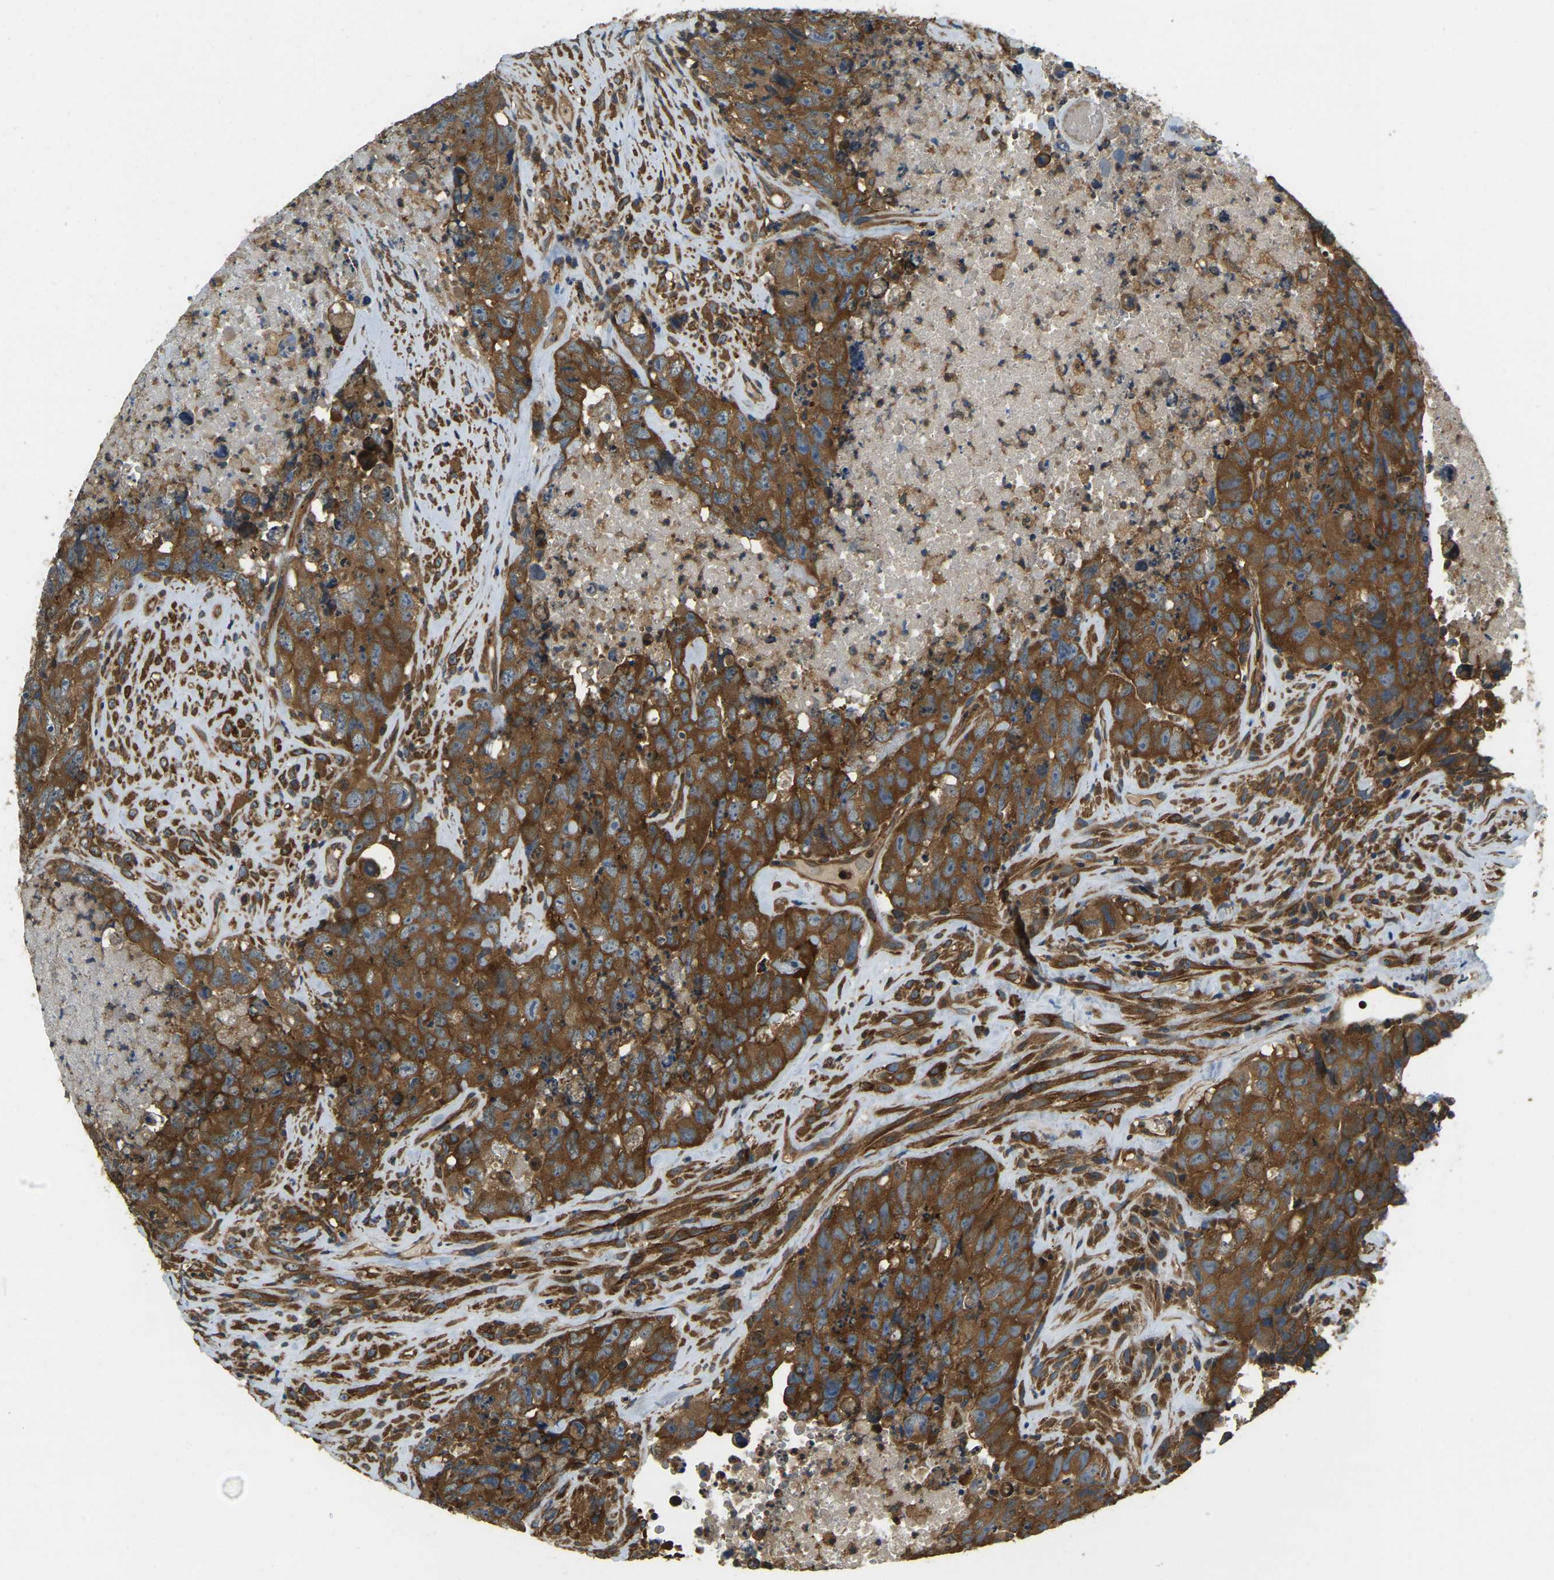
{"staining": {"intensity": "strong", "quantity": ">75%", "location": "cytoplasmic/membranous"}, "tissue": "testis cancer", "cell_type": "Tumor cells", "image_type": "cancer", "snomed": [{"axis": "morphology", "description": "Carcinoma, Embryonal, NOS"}, {"axis": "topography", "description": "Testis"}], "caption": "Protein expression analysis of human testis cancer (embryonal carcinoma) reveals strong cytoplasmic/membranous expression in about >75% of tumor cells.", "gene": "ERGIC1", "patient": {"sex": "male", "age": 32}}